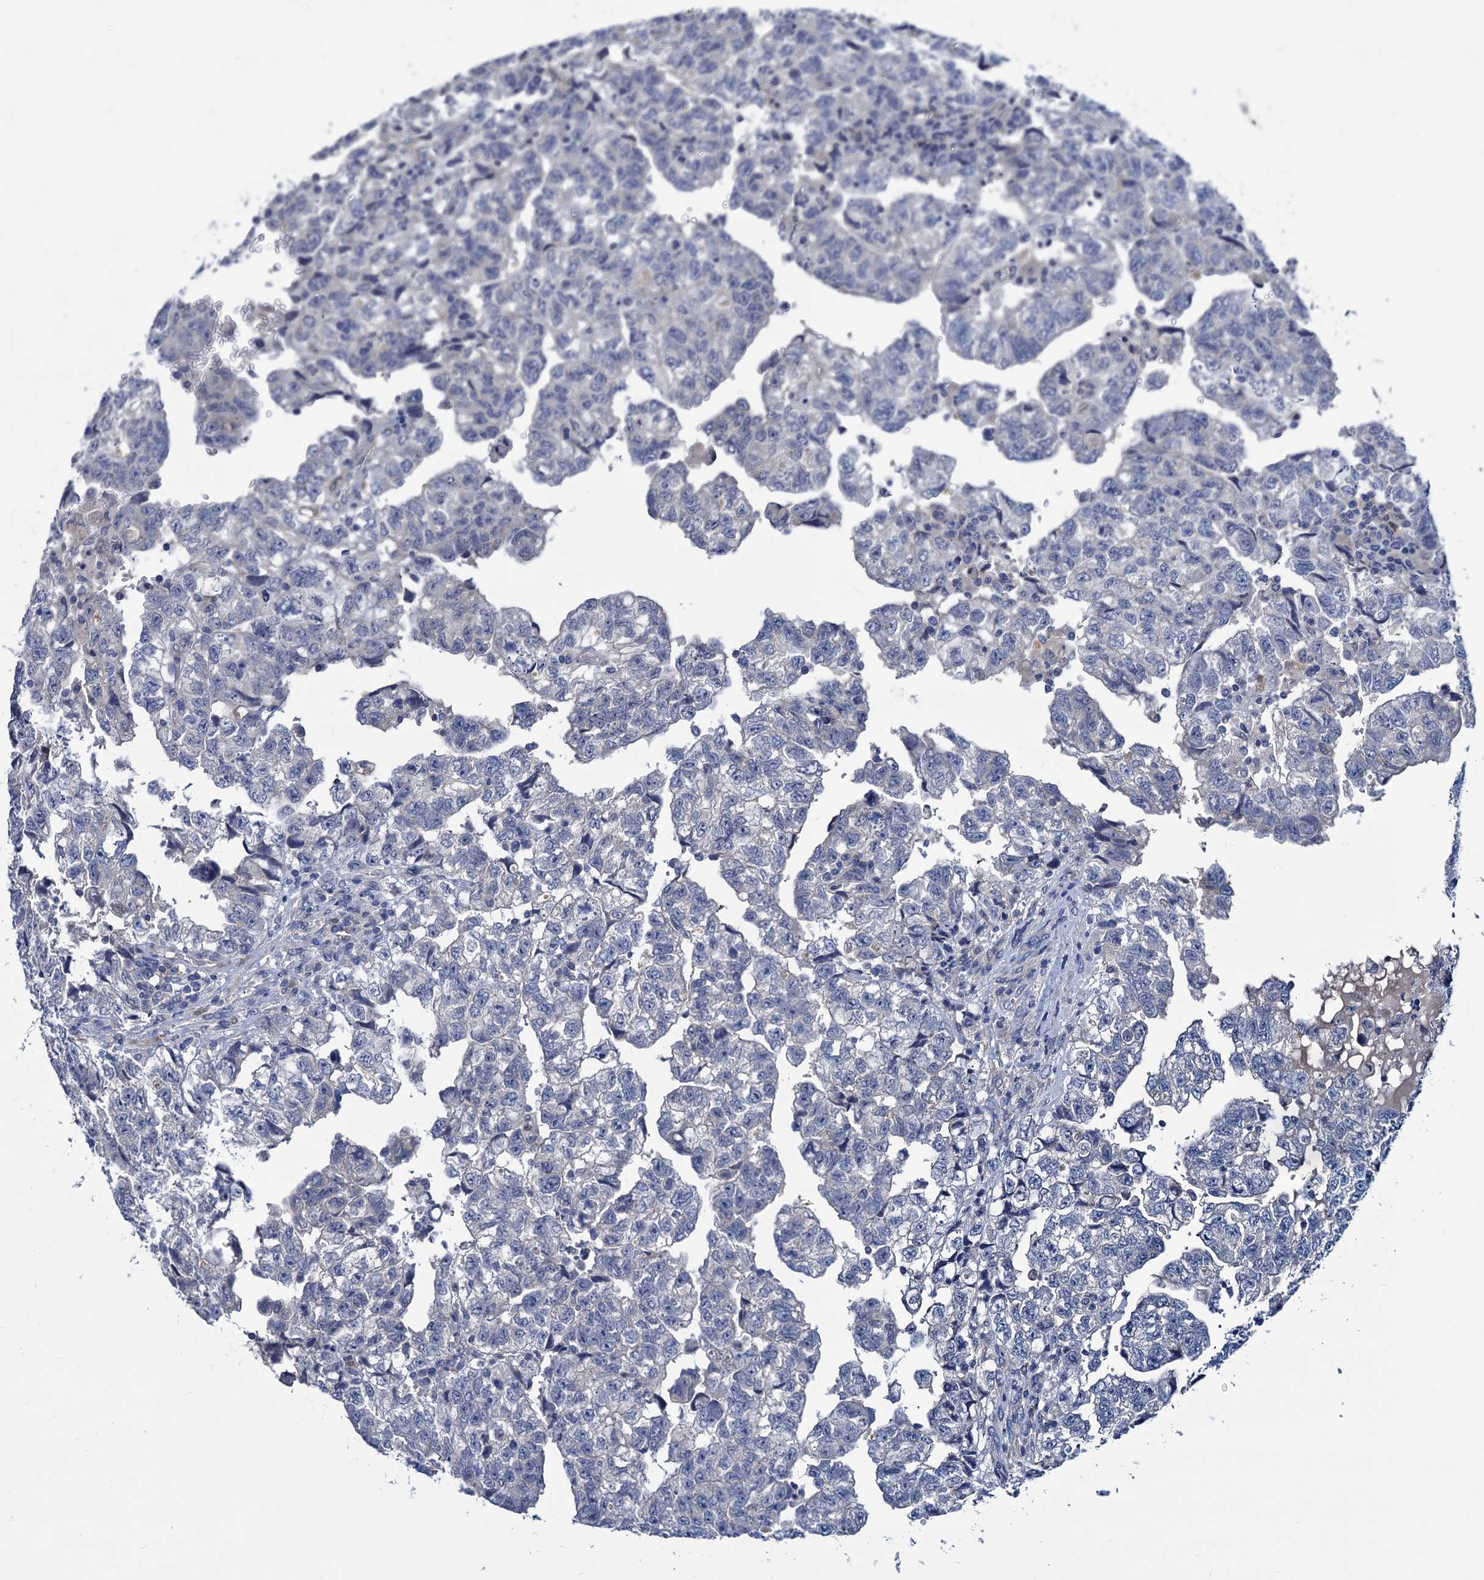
{"staining": {"intensity": "negative", "quantity": "none", "location": "none"}, "tissue": "testis cancer", "cell_type": "Tumor cells", "image_type": "cancer", "snomed": [{"axis": "morphology", "description": "Carcinoma, Embryonal, NOS"}, {"axis": "topography", "description": "Testis"}], "caption": "Tumor cells are negative for brown protein staining in testis embryonal carcinoma.", "gene": "RTKN2", "patient": {"sex": "male", "age": 36}}